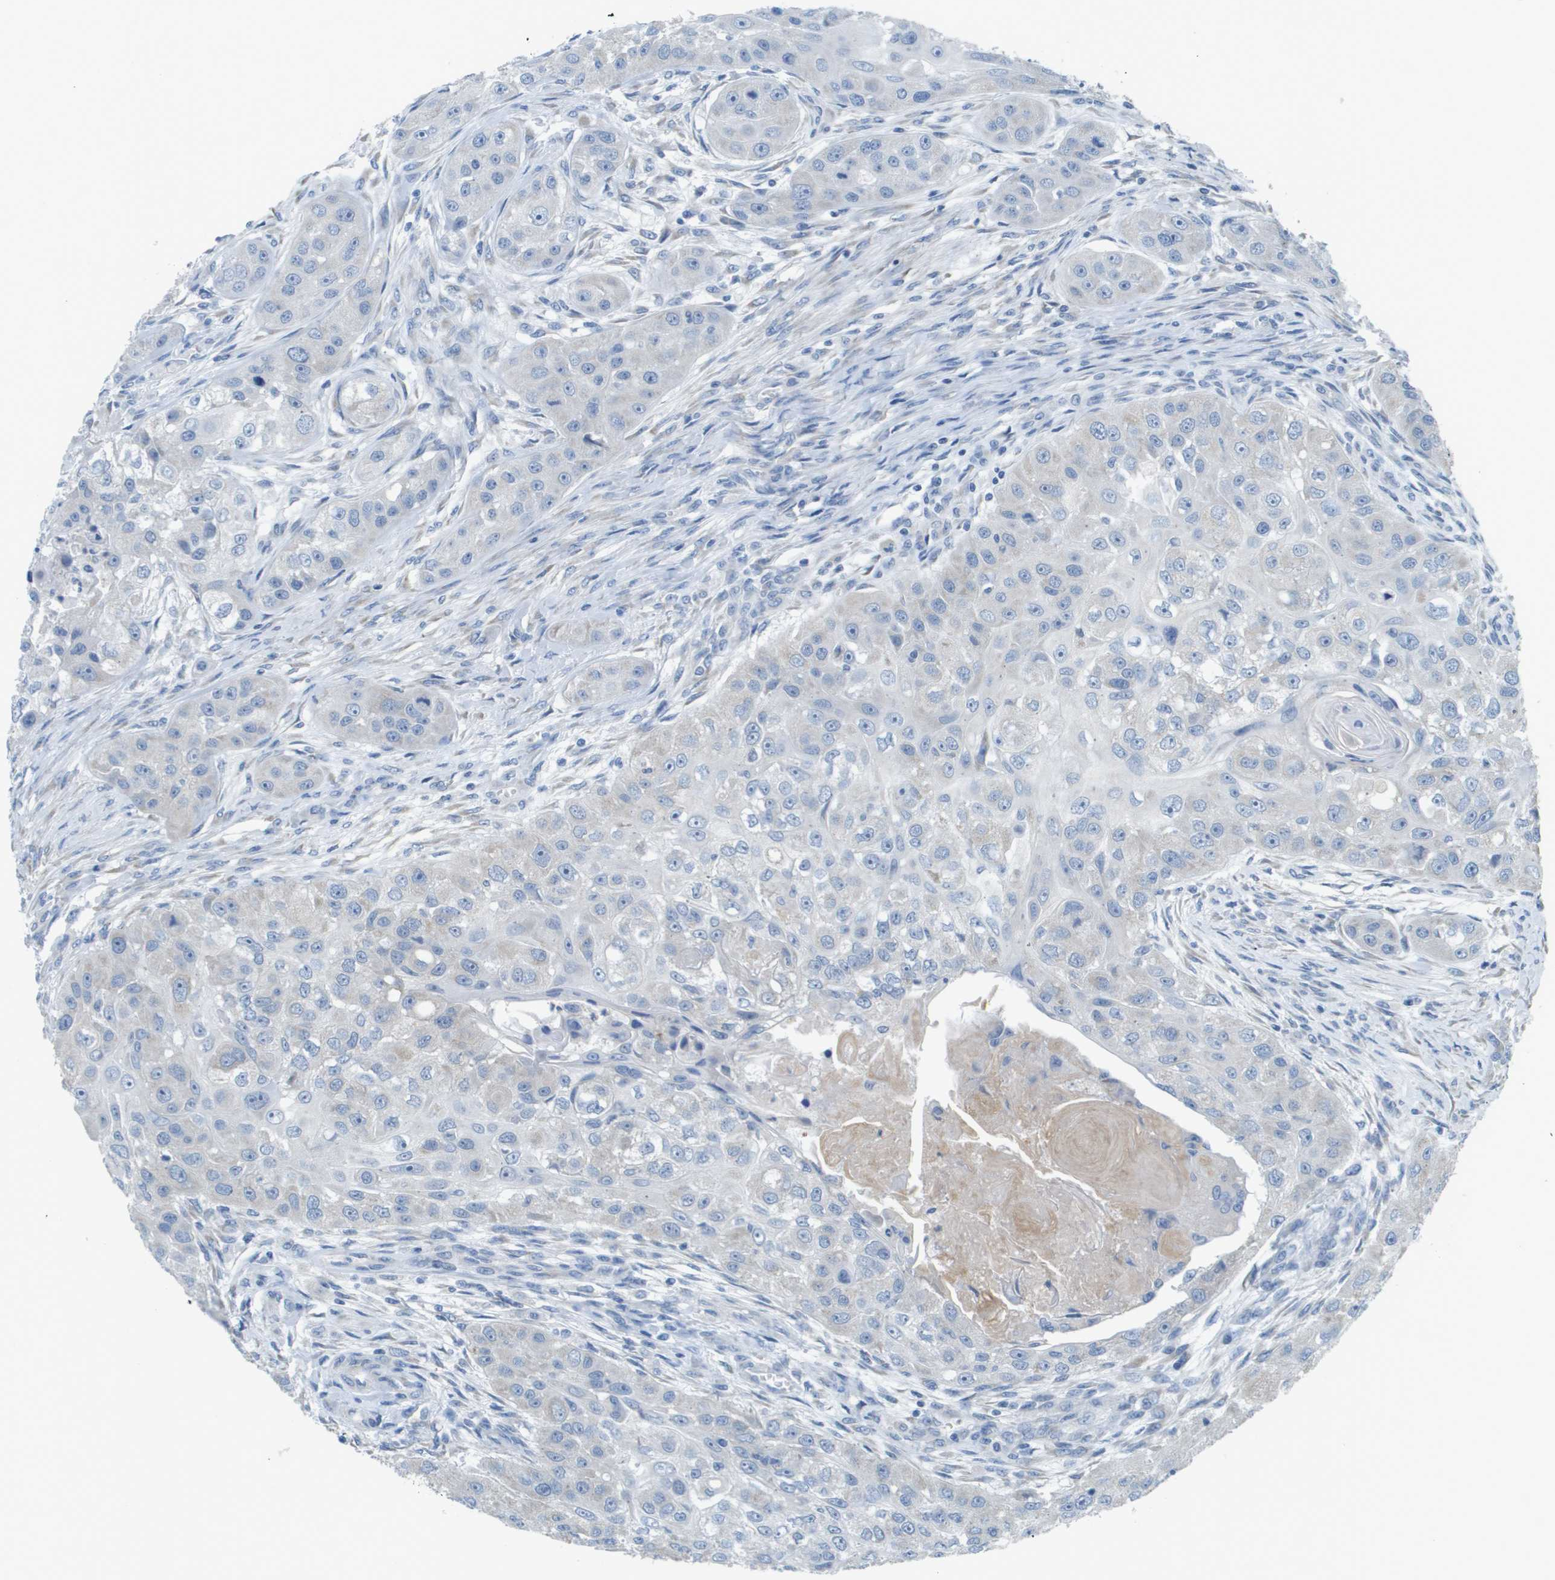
{"staining": {"intensity": "negative", "quantity": "none", "location": "none"}, "tissue": "head and neck cancer", "cell_type": "Tumor cells", "image_type": "cancer", "snomed": [{"axis": "morphology", "description": "Normal tissue, NOS"}, {"axis": "morphology", "description": "Squamous cell carcinoma, NOS"}, {"axis": "topography", "description": "Skeletal muscle"}, {"axis": "topography", "description": "Head-Neck"}], "caption": "Immunohistochemistry of human head and neck cancer (squamous cell carcinoma) reveals no positivity in tumor cells.", "gene": "PTGDR2", "patient": {"sex": "male", "age": 51}}